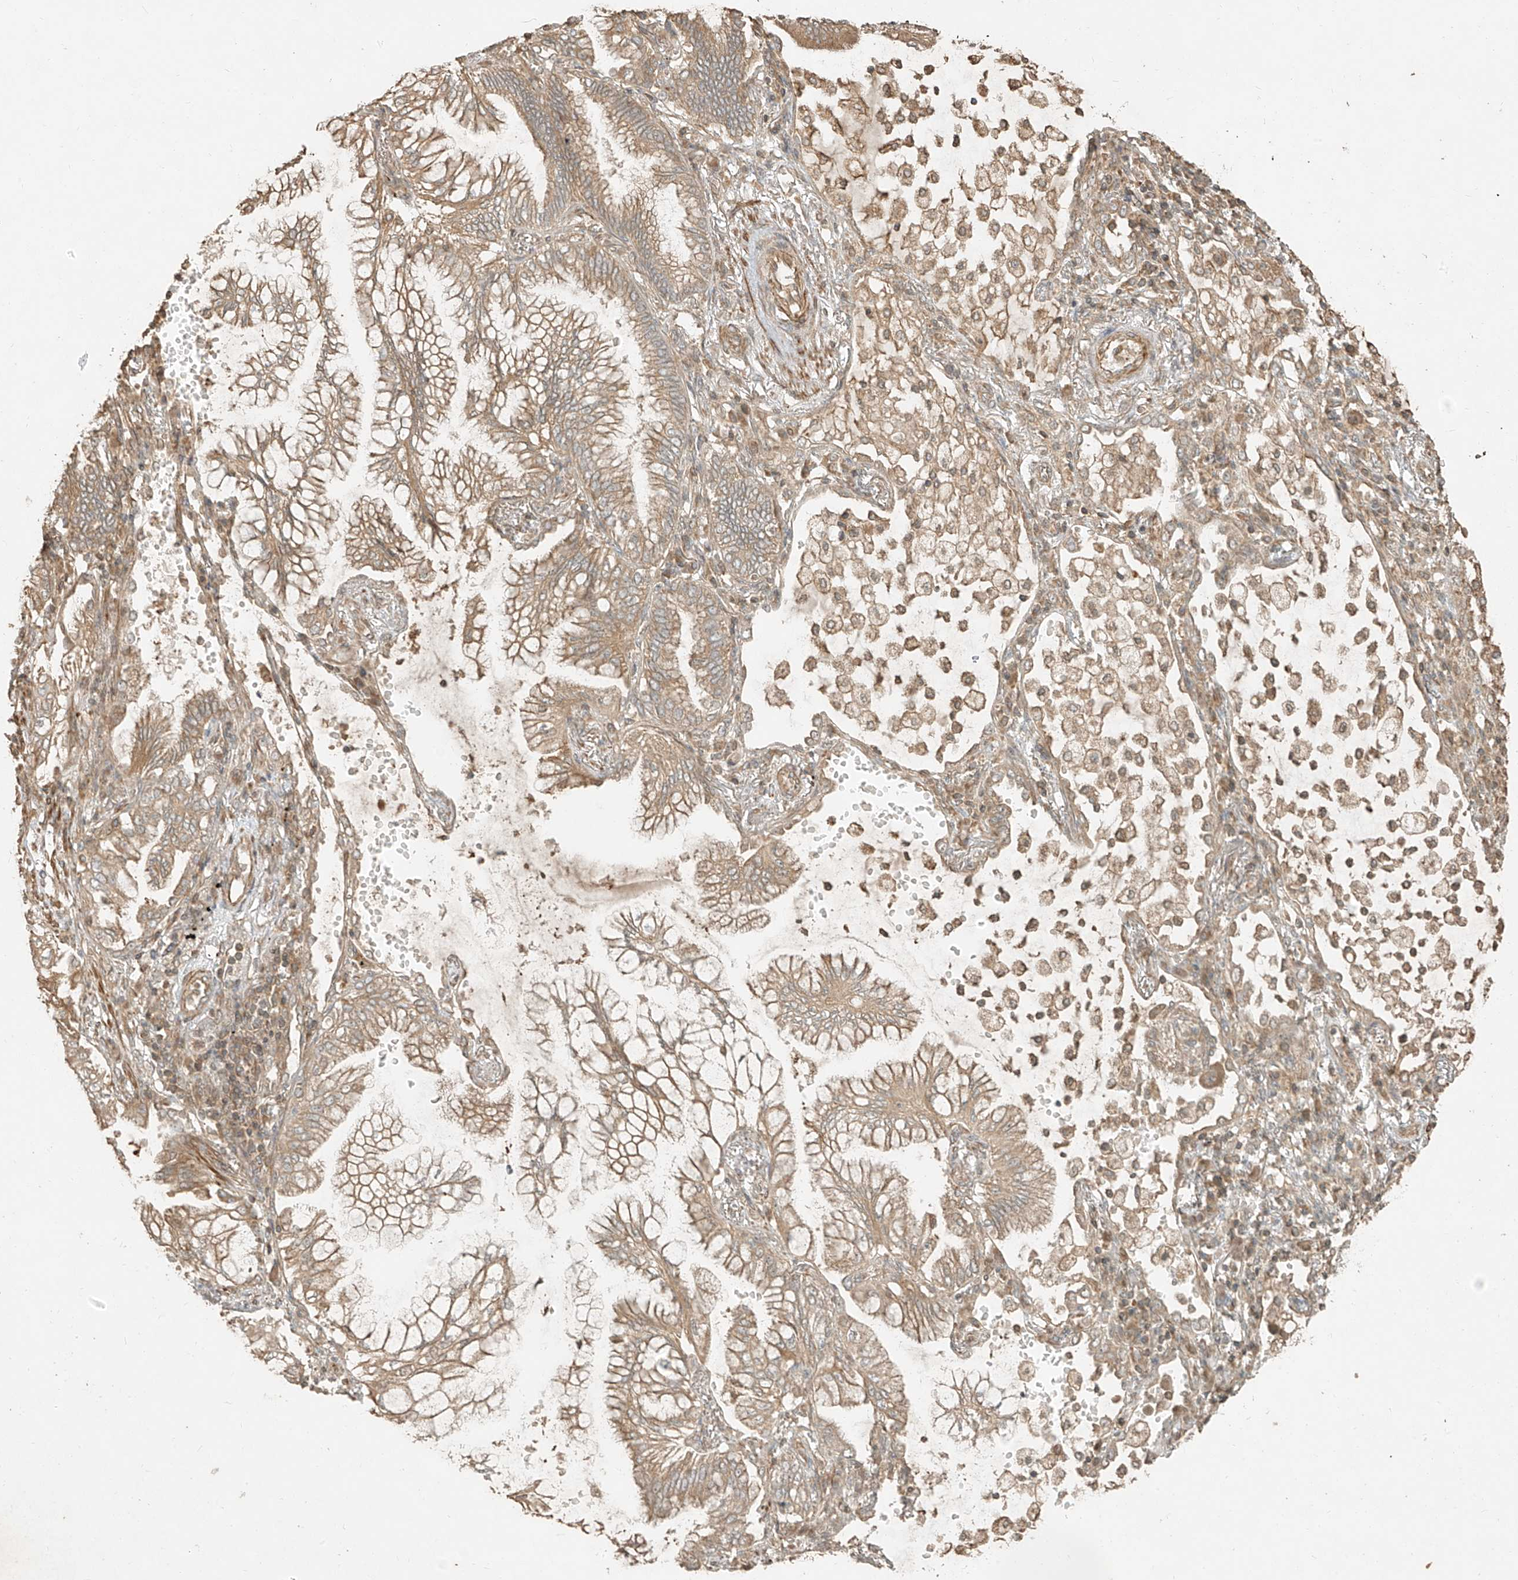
{"staining": {"intensity": "weak", "quantity": ">75%", "location": "cytoplasmic/membranous"}, "tissue": "lung cancer", "cell_type": "Tumor cells", "image_type": "cancer", "snomed": [{"axis": "morphology", "description": "Adenocarcinoma, NOS"}, {"axis": "topography", "description": "Lung"}], "caption": "Immunohistochemical staining of human lung cancer (adenocarcinoma) shows weak cytoplasmic/membranous protein positivity in approximately >75% of tumor cells.", "gene": "ANKZF1", "patient": {"sex": "female", "age": 70}}